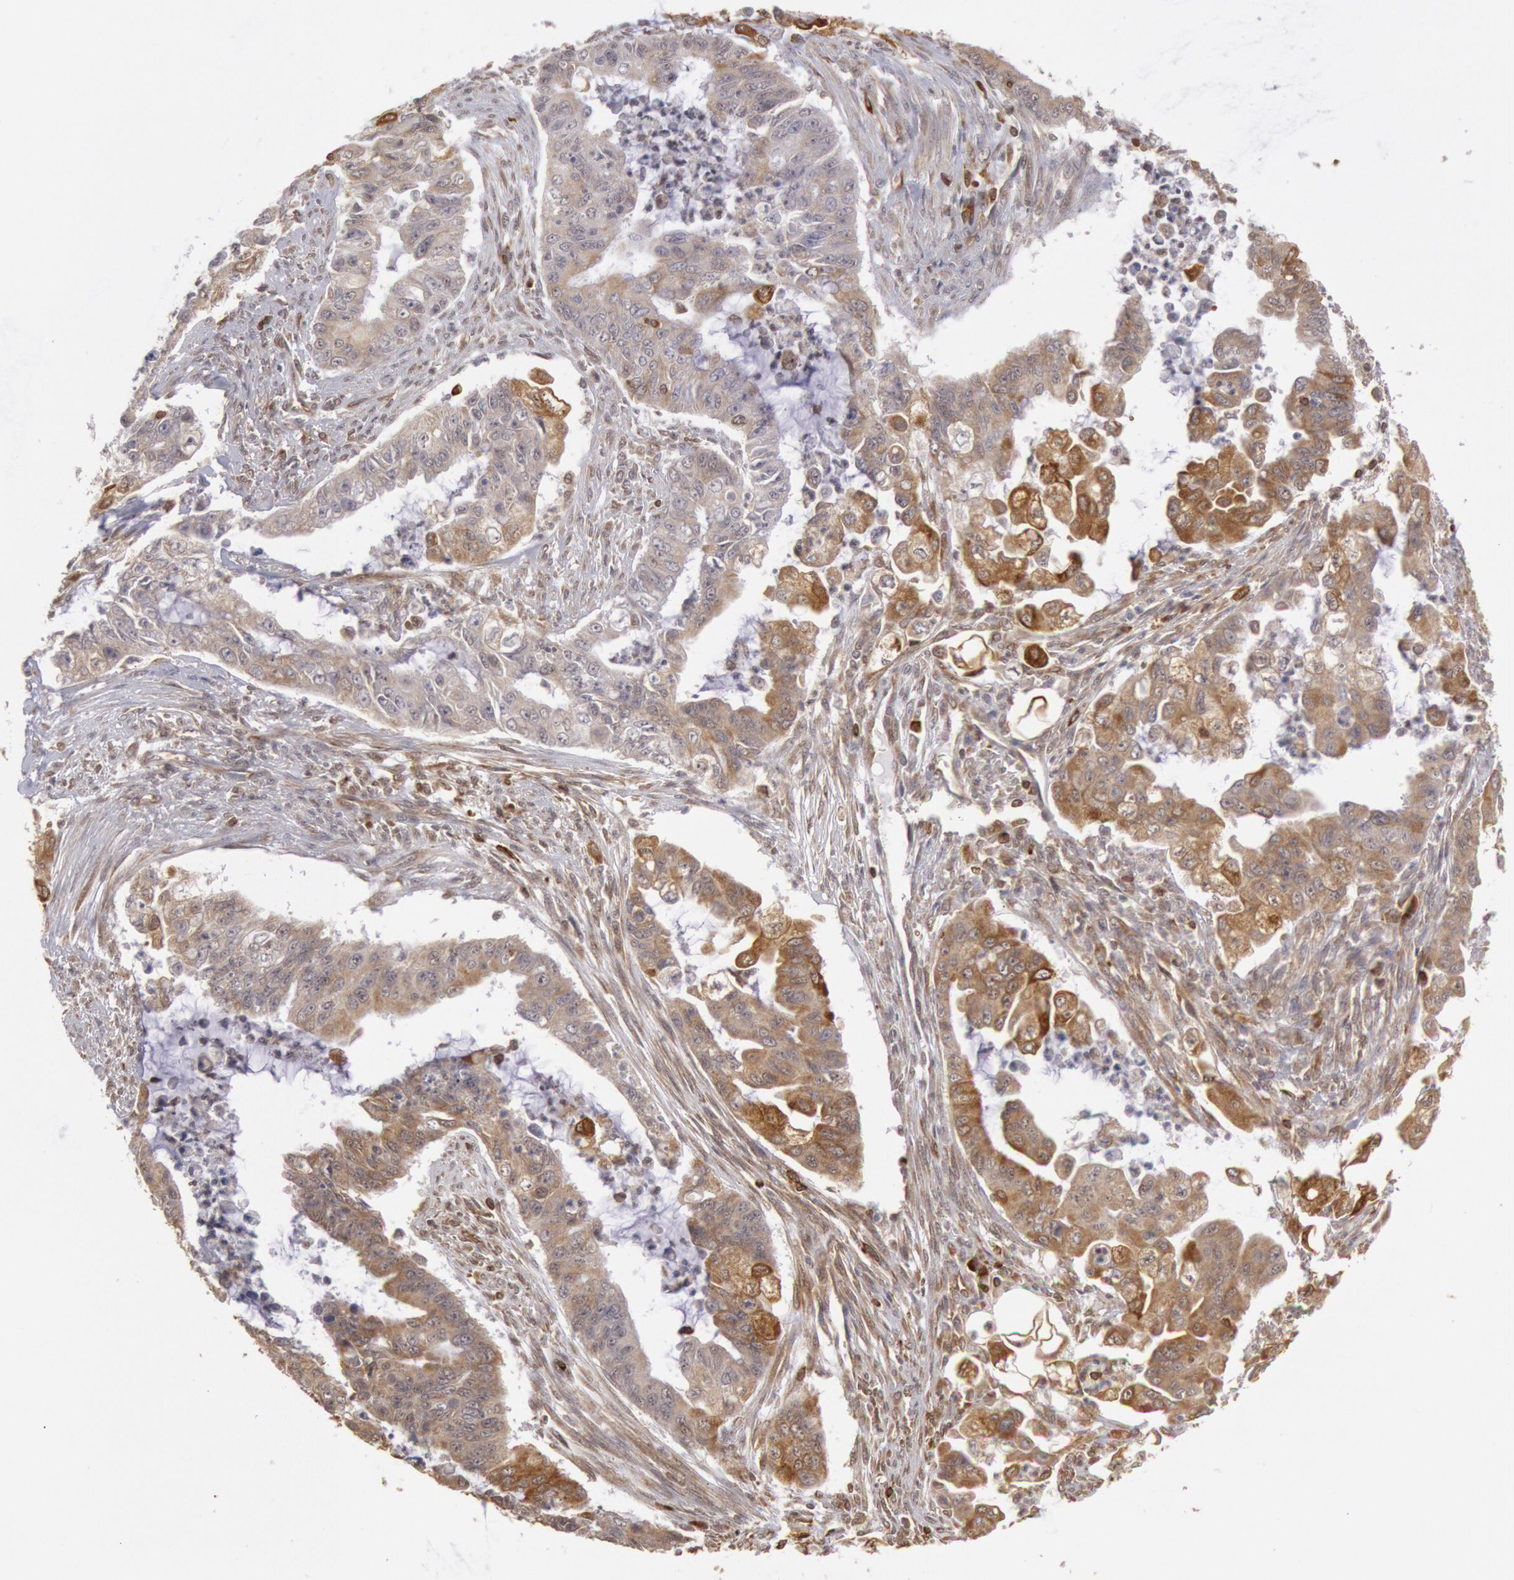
{"staining": {"intensity": "weak", "quantity": "25%-75%", "location": "cytoplasmic/membranous"}, "tissue": "endometrial cancer", "cell_type": "Tumor cells", "image_type": "cancer", "snomed": [{"axis": "morphology", "description": "Adenocarcinoma, NOS"}, {"axis": "topography", "description": "Endometrium"}], "caption": "Protein staining demonstrates weak cytoplasmic/membranous staining in about 25%-75% of tumor cells in endometrial cancer.", "gene": "TAP2", "patient": {"sex": "female", "age": 75}}